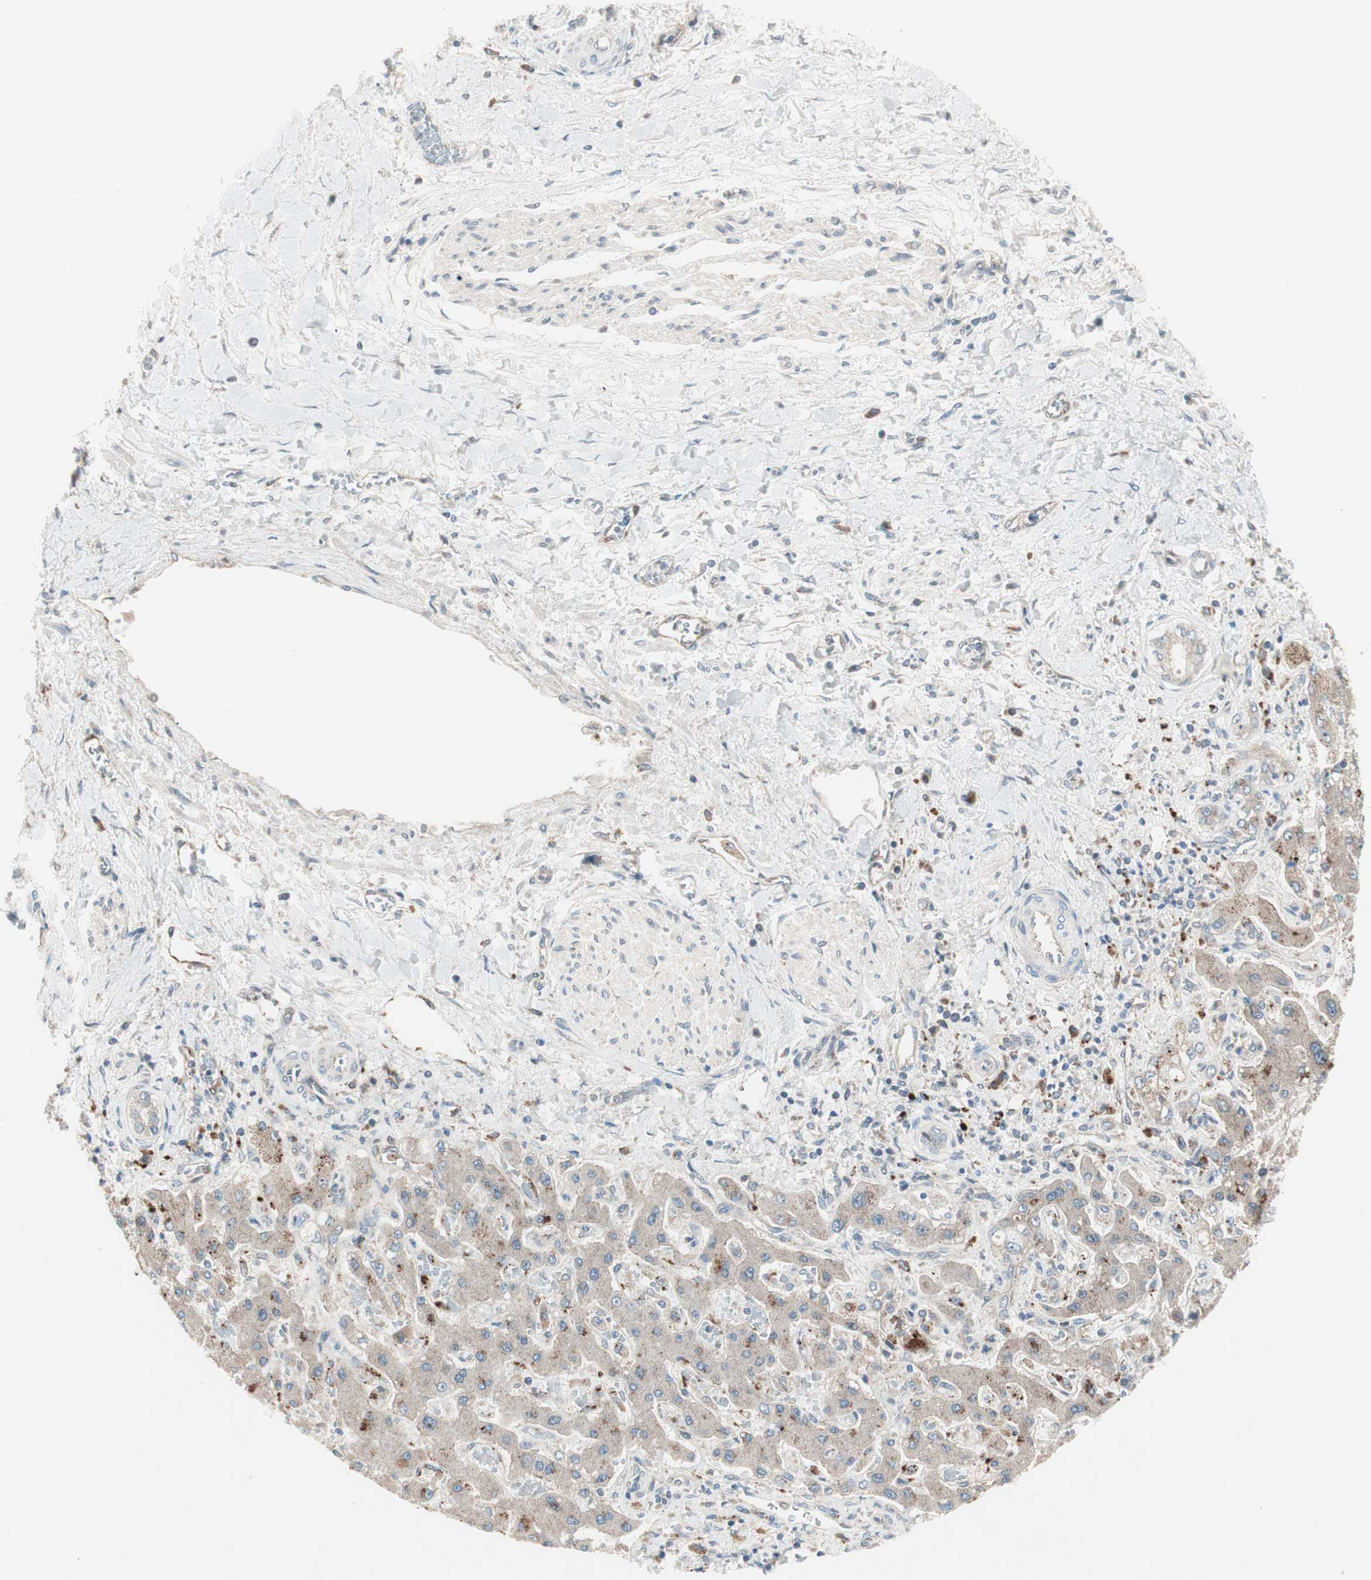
{"staining": {"intensity": "moderate", "quantity": ">75%", "location": "cytoplasmic/membranous"}, "tissue": "liver cancer", "cell_type": "Tumor cells", "image_type": "cancer", "snomed": [{"axis": "morphology", "description": "Cholangiocarcinoma"}, {"axis": "topography", "description": "Liver"}], "caption": "The histopathology image shows staining of cholangiocarcinoma (liver), revealing moderate cytoplasmic/membranous protein expression (brown color) within tumor cells.", "gene": "CCL14", "patient": {"sex": "male", "age": 50}}